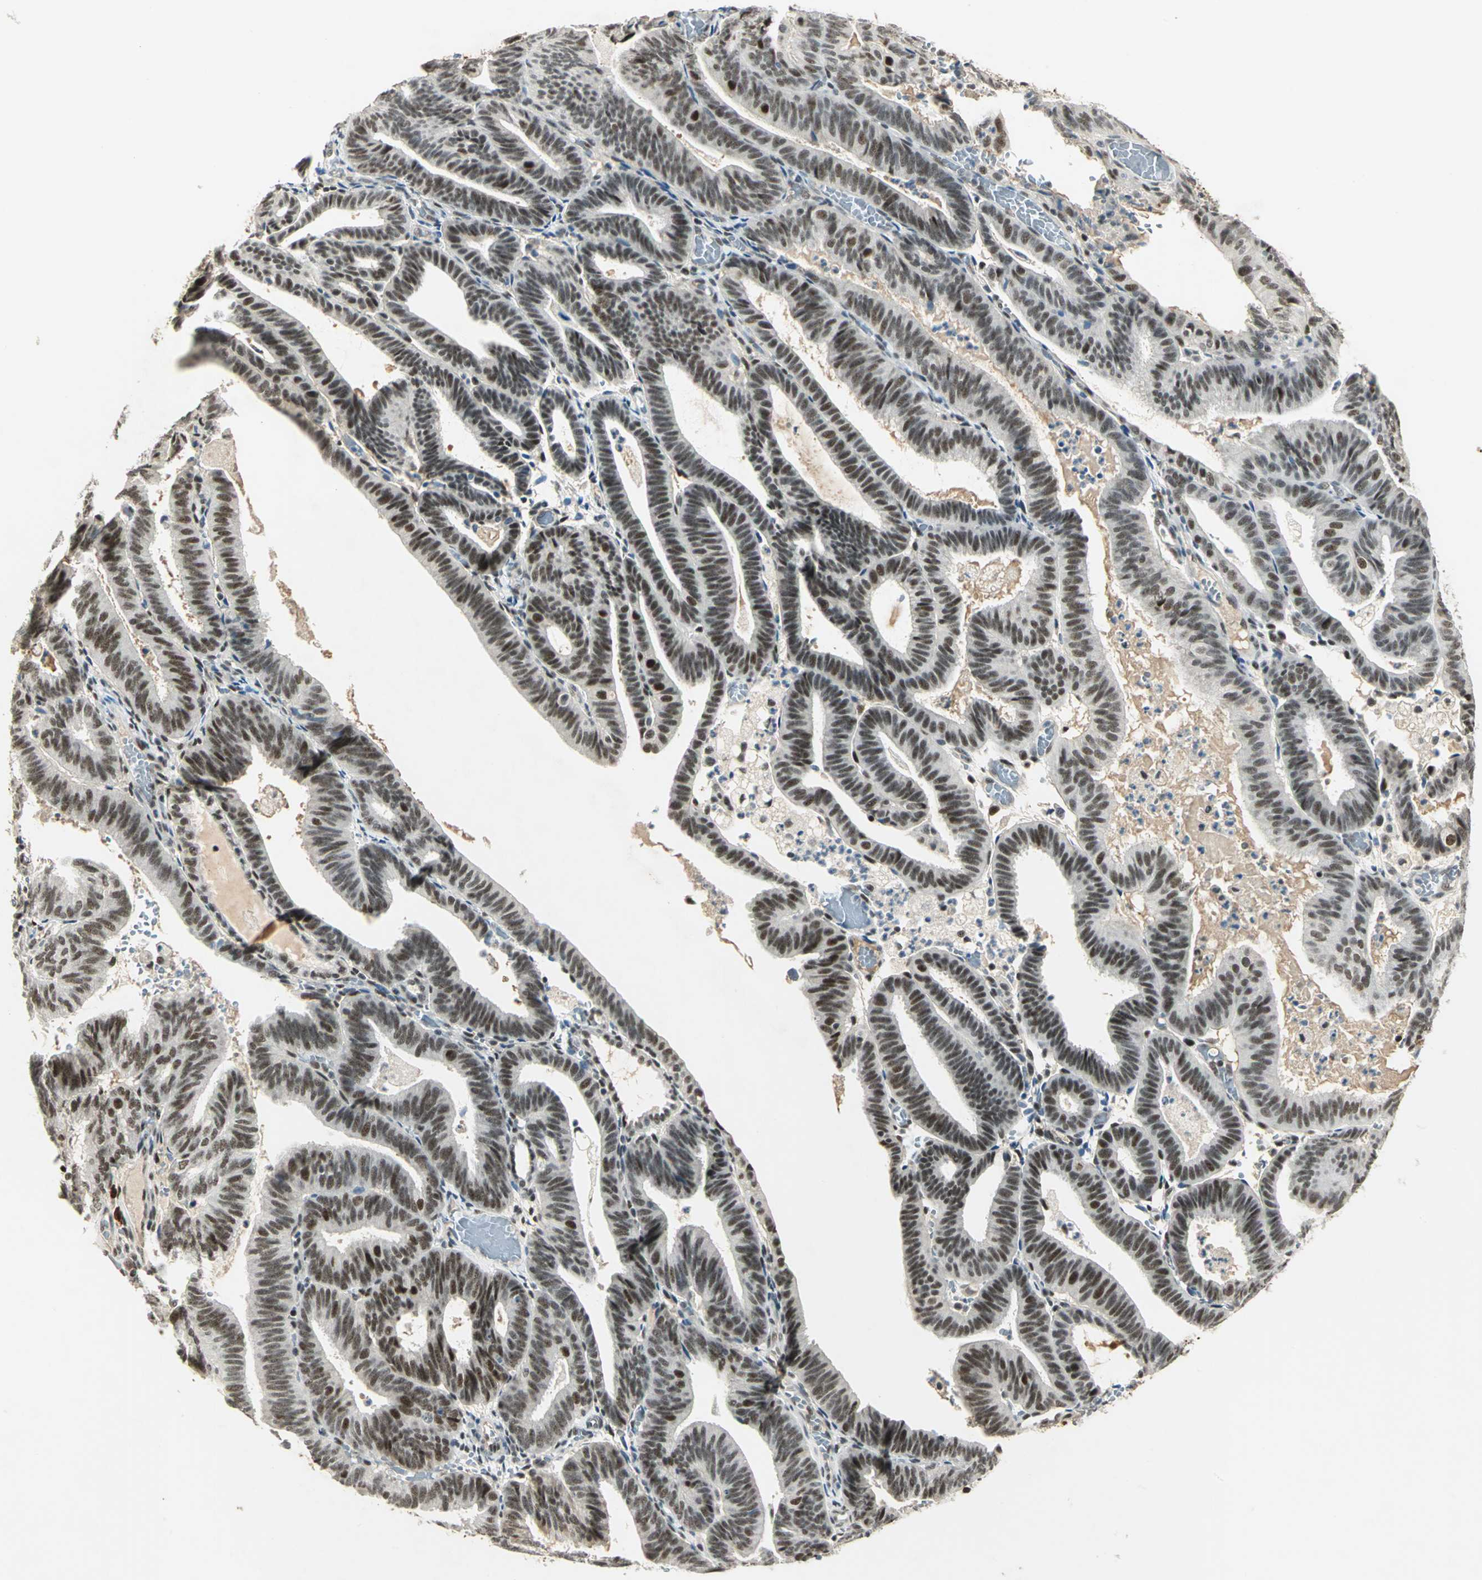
{"staining": {"intensity": "moderate", "quantity": ">75%", "location": "nuclear"}, "tissue": "endometrial cancer", "cell_type": "Tumor cells", "image_type": "cancer", "snomed": [{"axis": "morphology", "description": "Adenocarcinoma, NOS"}, {"axis": "topography", "description": "Uterus"}], "caption": "Protein analysis of adenocarcinoma (endometrial) tissue reveals moderate nuclear staining in approximately >75% of tumor cells.", "gene": "CCNT1", "patient": {"sex": "female", "age": 60}}